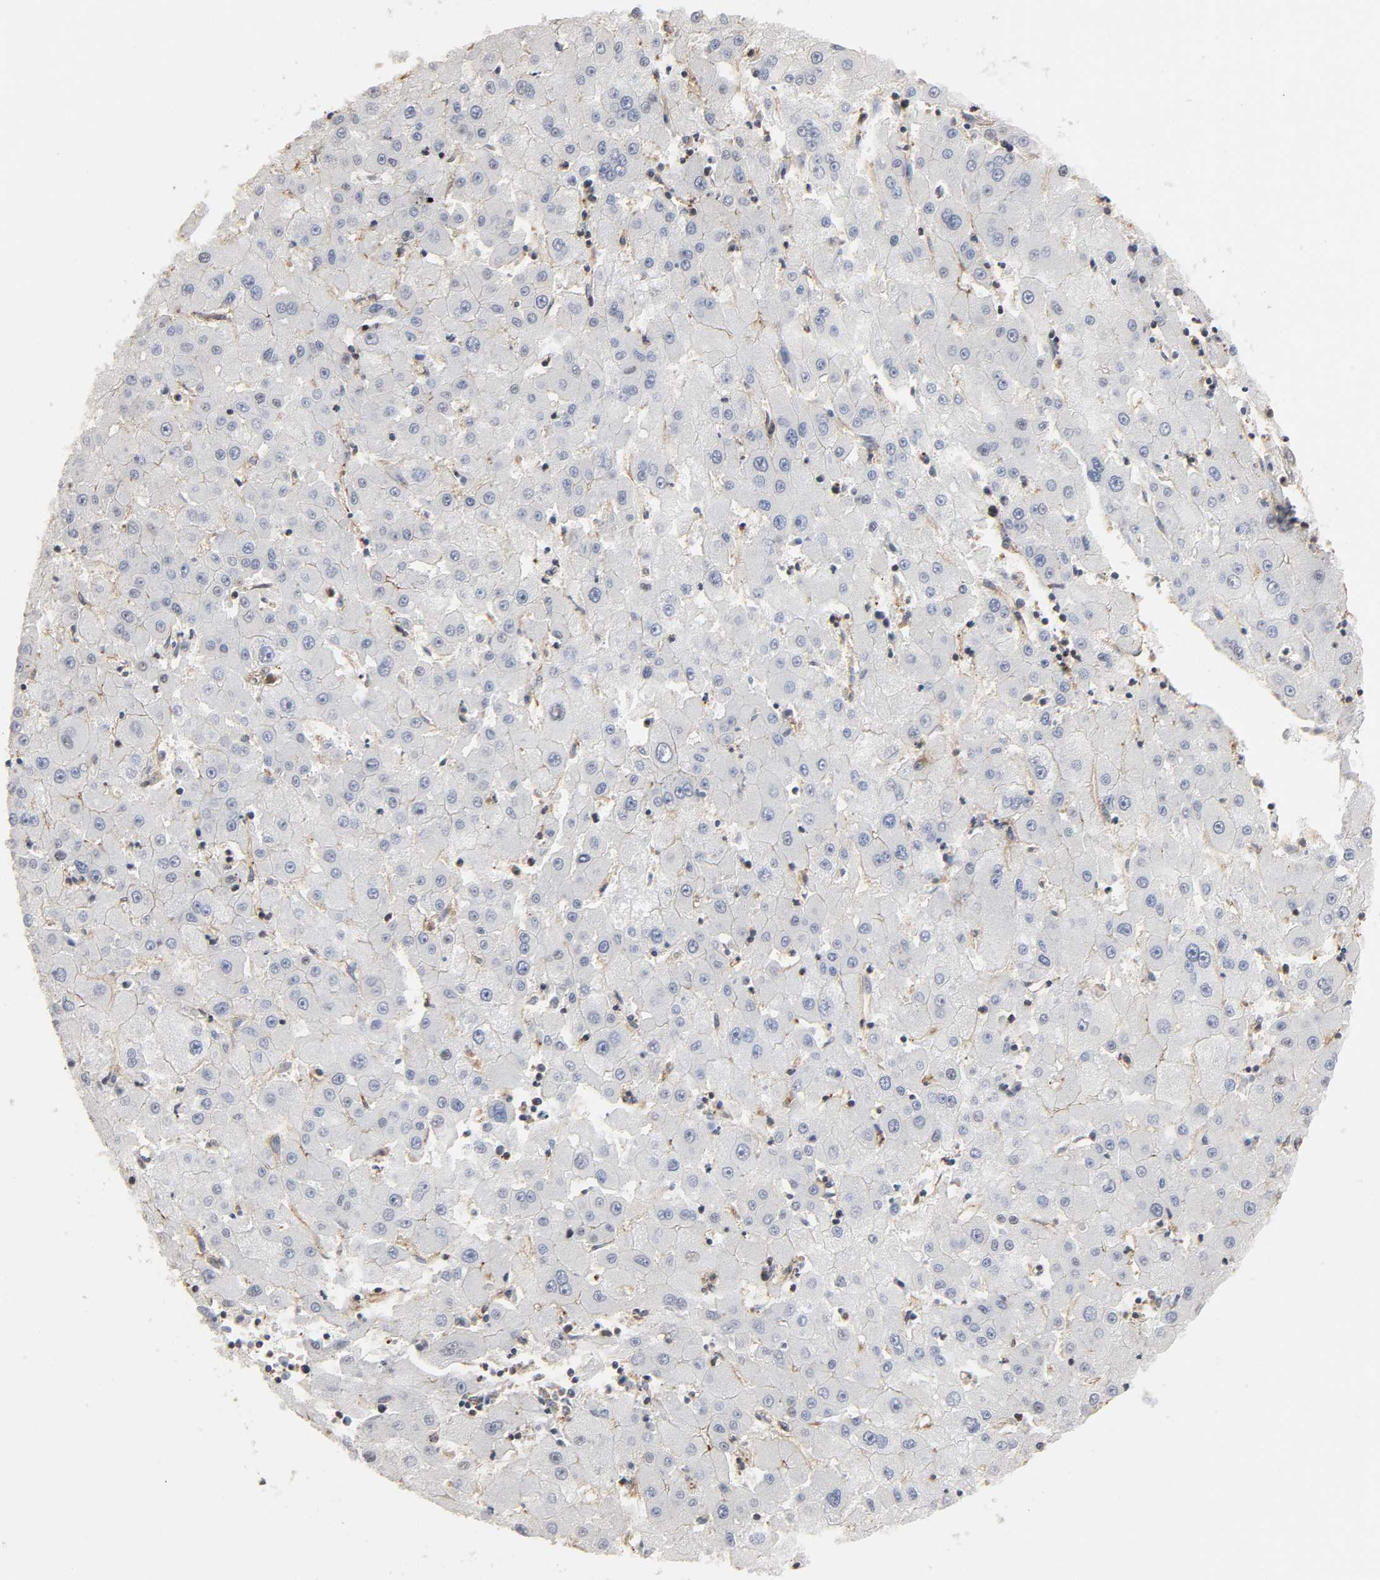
{"staining": {"intensity": "negative", "quantity": "none", "location": "none"}, "tissue": "liver cancer", "cell_type": "Tumor cells", "image_type": "cancer", "snomed": [{"axis": "morphology", "description": "Carcinoma, Hepatocellular, NOS"}, {"axis": "topography", "description": "Liver"}], "caption": "Tumor cells are negative for protein expression in human liver hepatocellular carcinoma.", "gene": "SH3GLB1", "patient": {"sex": "male", "age": 72}}